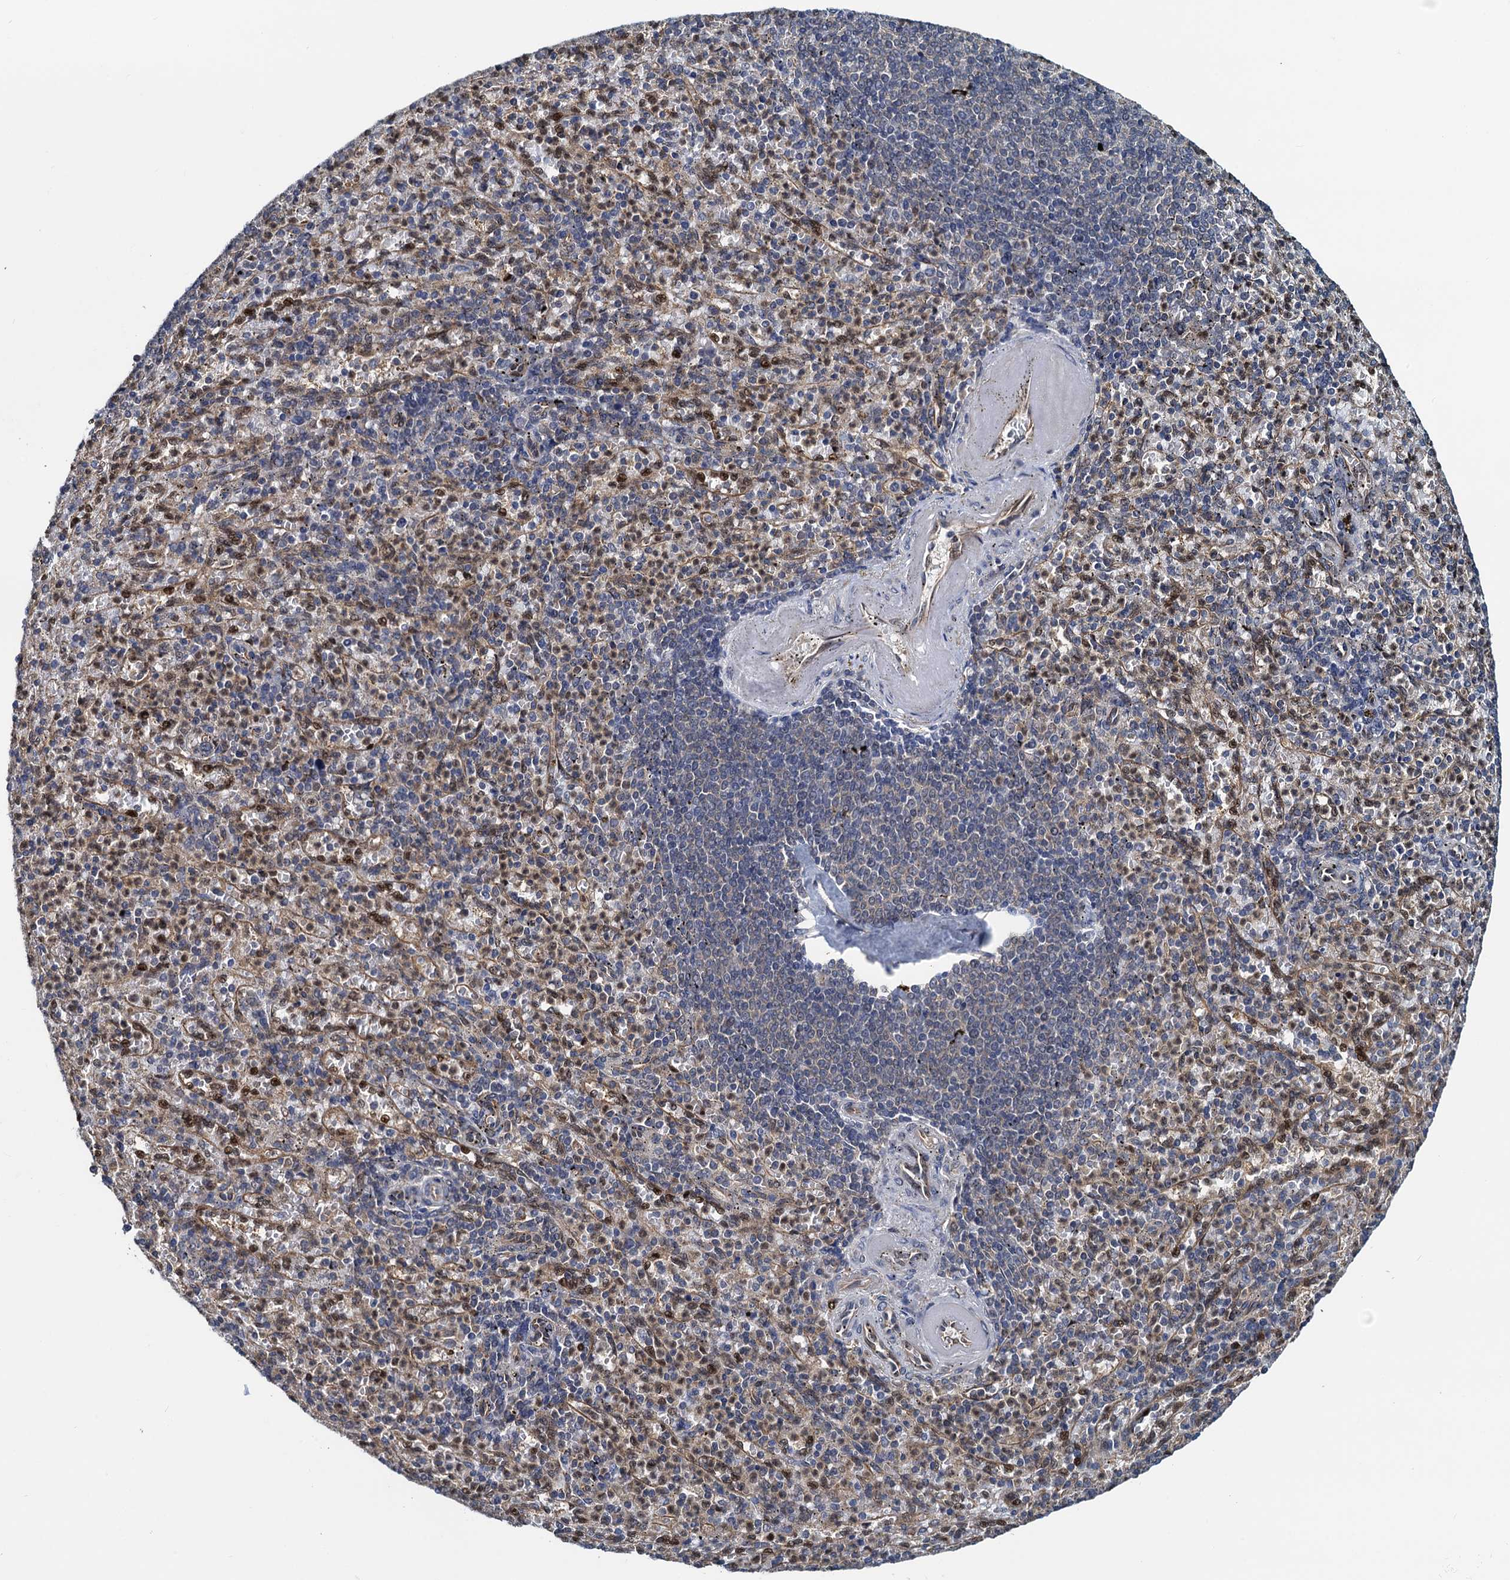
{"staining": {"intensity": "moderate", "quantity": "<25%", "location": "nuclear"}, "tissue": "spleen", "cell_type": "Cells in red pulp", "image_type": "normal", "snomed": [{"axis": "morphology", "description": "Normal tissue, NOS"}, {"axis": "topography", "description": "Spleen"}], "caption": "Immunohistochemical staining of unremarkable human spleen displays moderate nuclear protein staining in about <25% of cells in red pulp.", "gene": "RNF125", "patient": {"sex": "female", "age": 74}}